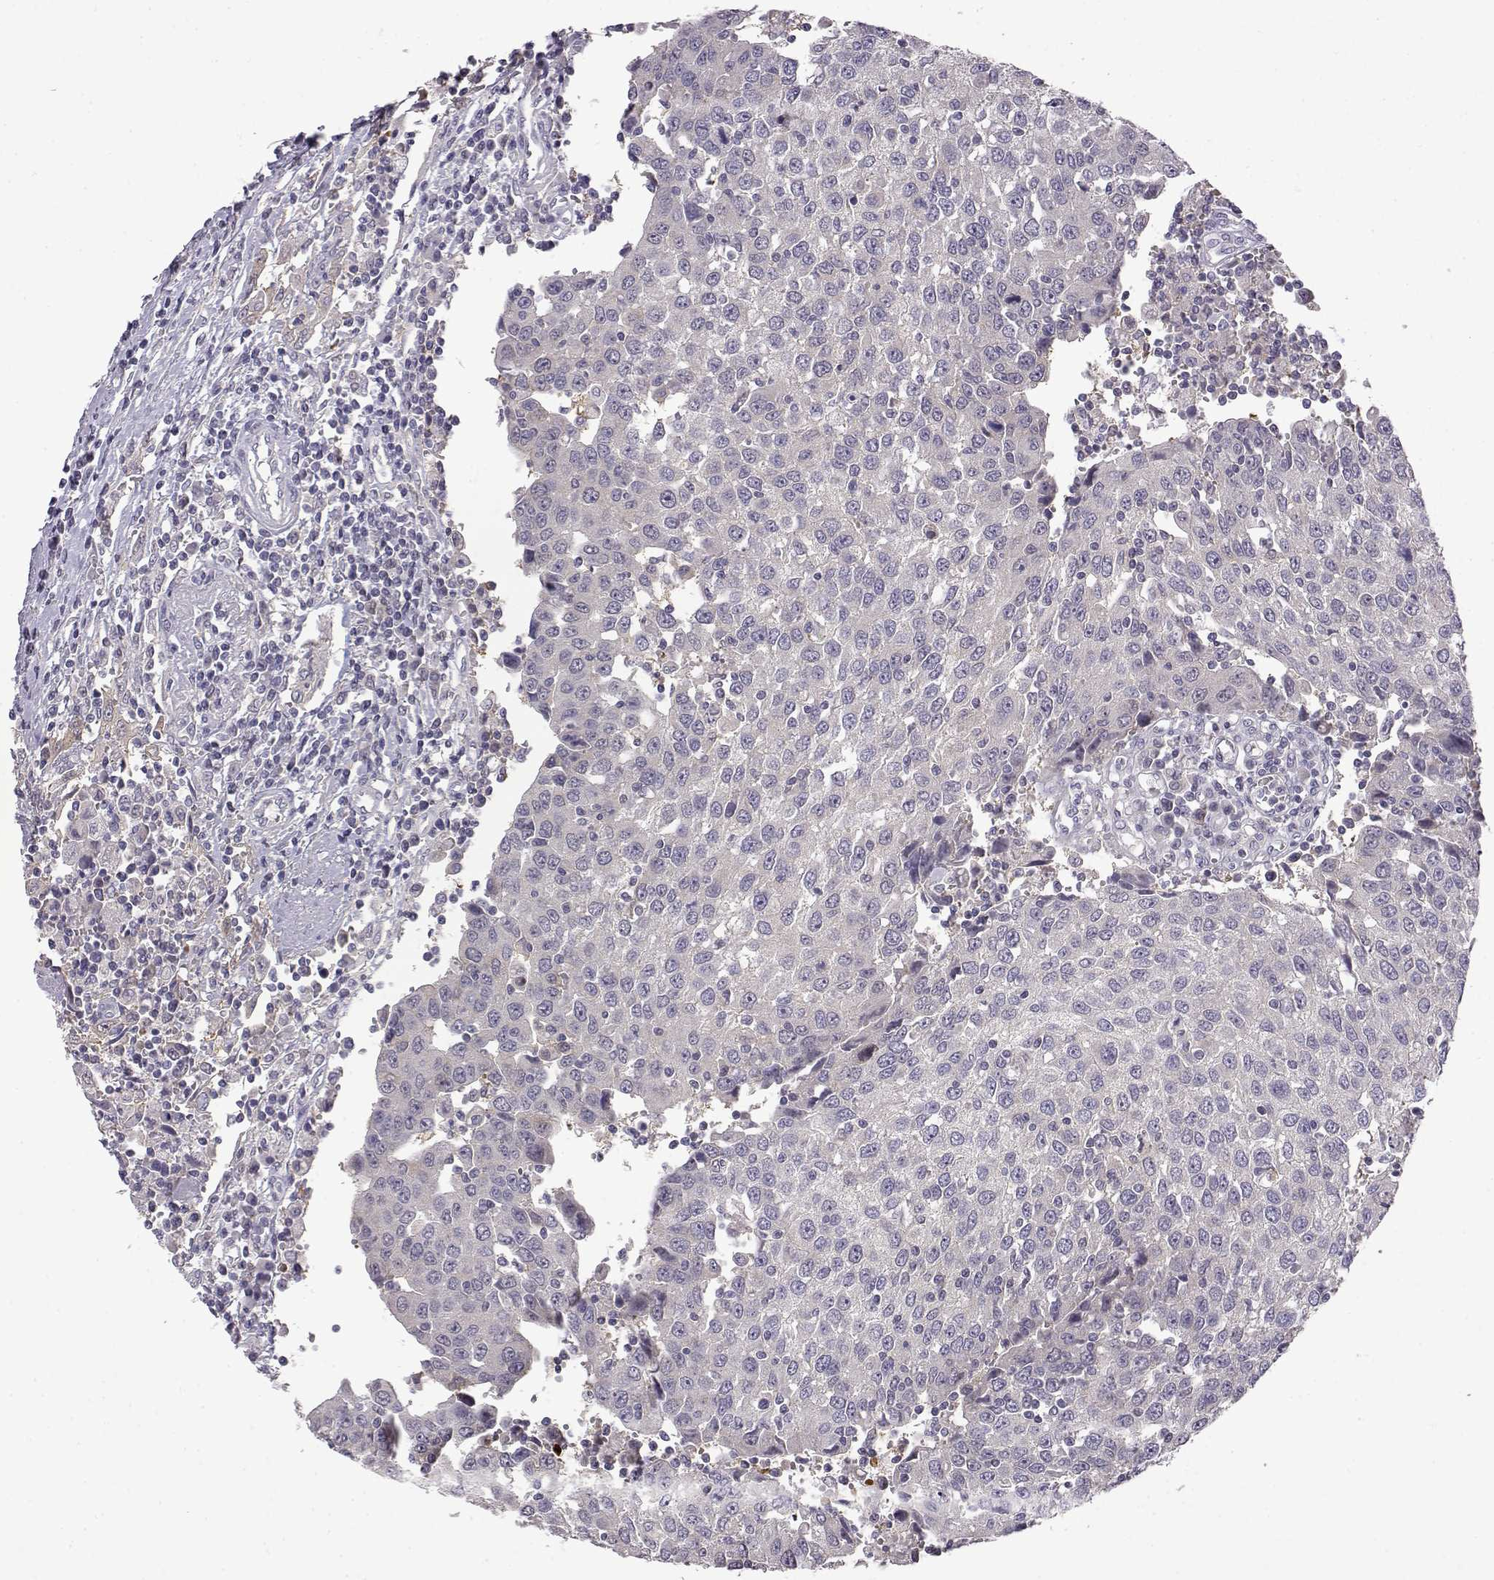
{"staining": {"intensity": "negative", "quantity": "none", "location": "none"}, "tissue": "urothelial cancer", "cell_type": "Tumor cells", "image_type": "cancer", "snomed": [{"axis": "morphology", "description": "Urothelial carcinoma, High grade"}, {"axis": "topography", "description": "Urinary bladder"}], "caption": "Immunohistochemistry micrograph of neoplastic tissue: human urothelial cancer stained with DAB displays no significant protein positivity in tumor cells. (Immunohistochemistry, brightfield microscopy, high magnification).", "gene": "VGF", "patient": {"sex": "female", "age": 85}}